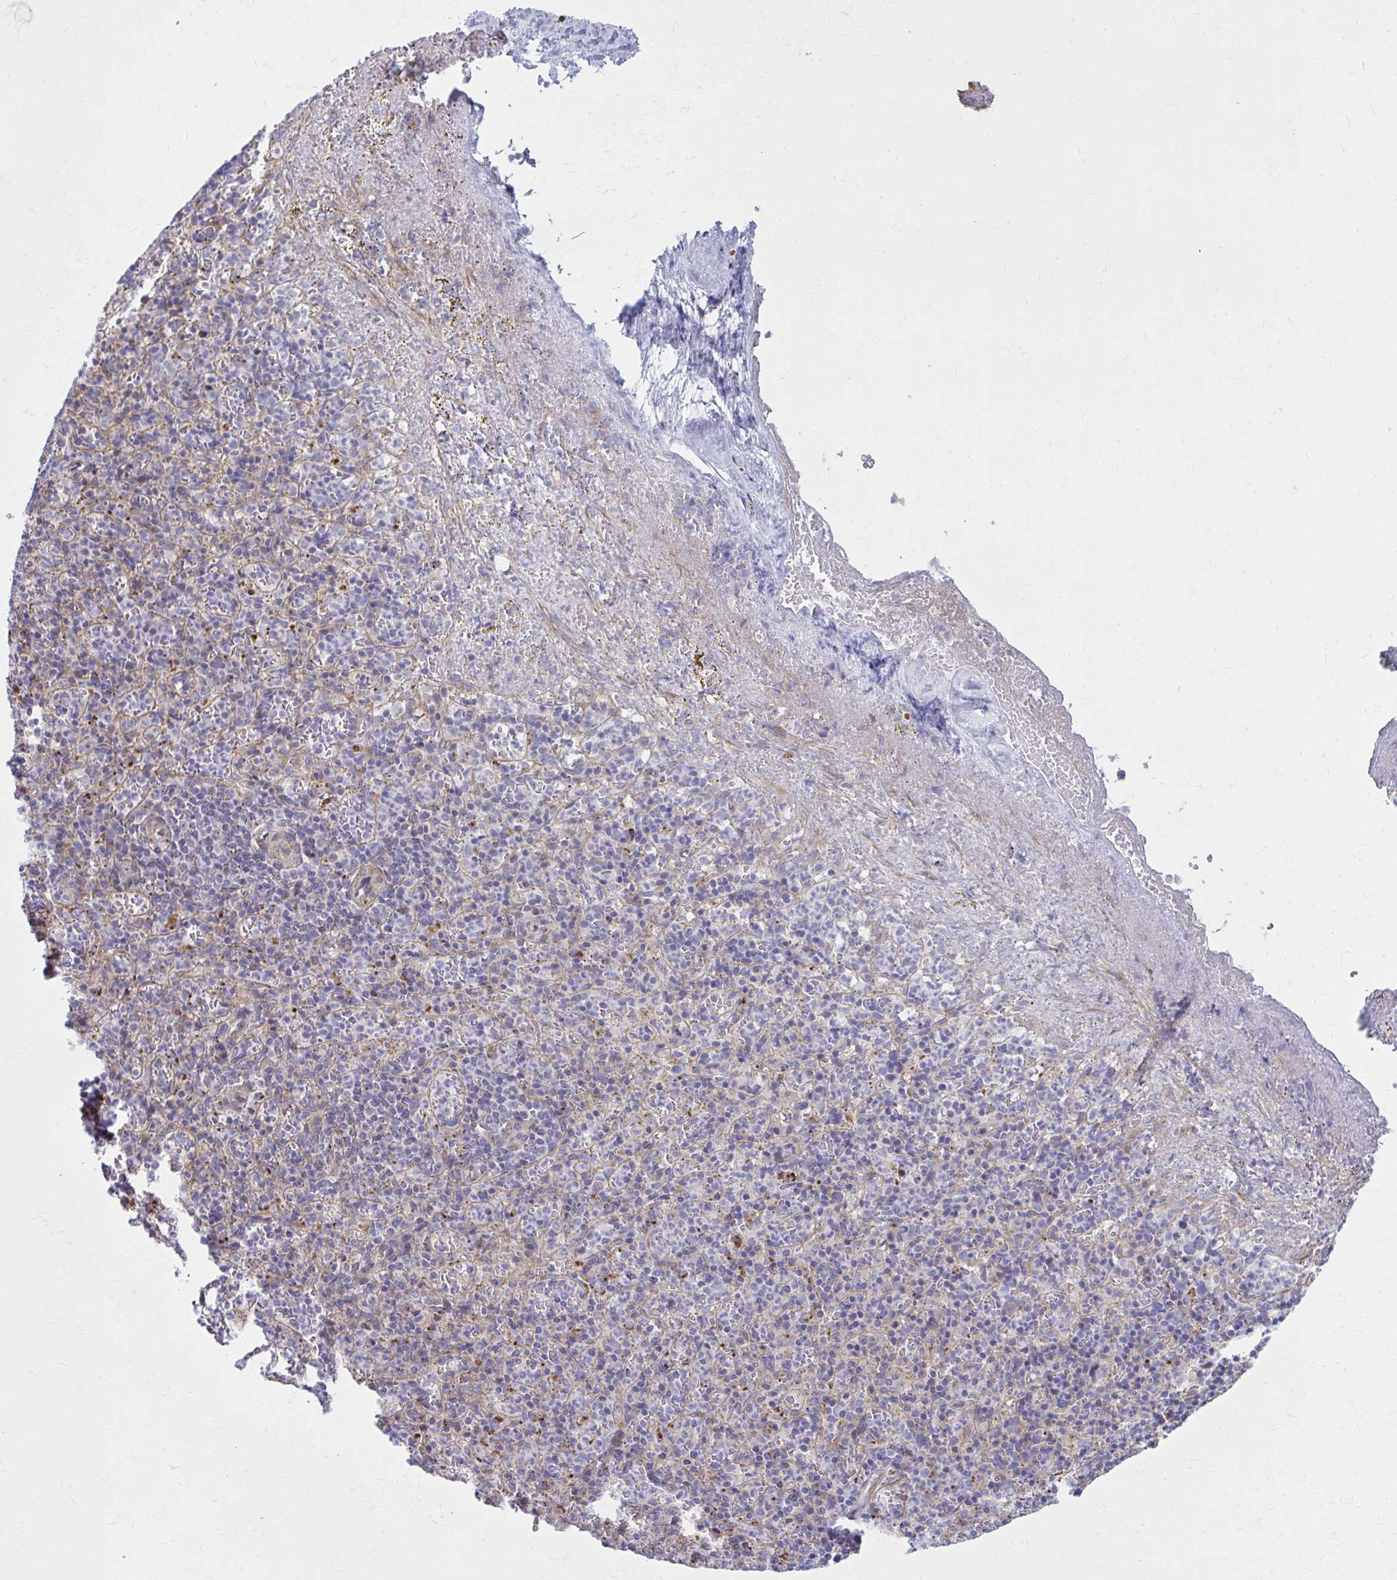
{"staining": {"intensity": "negative", "quantity": "none", "location": "none"}, "tissue": "spleen", "cell_type": "Cells in red pulp", "image_type": "normal", "snomed": [{"axis": "morphology", "description": "Normal tissue, NOS"}, {"axis": "topography", "description": "Spleen"}], "caption": "There is no significant staining in cells in red pulp of spleen.", "gene": "LRRC4B", "patient": {"sex": "female", "age": 74}}